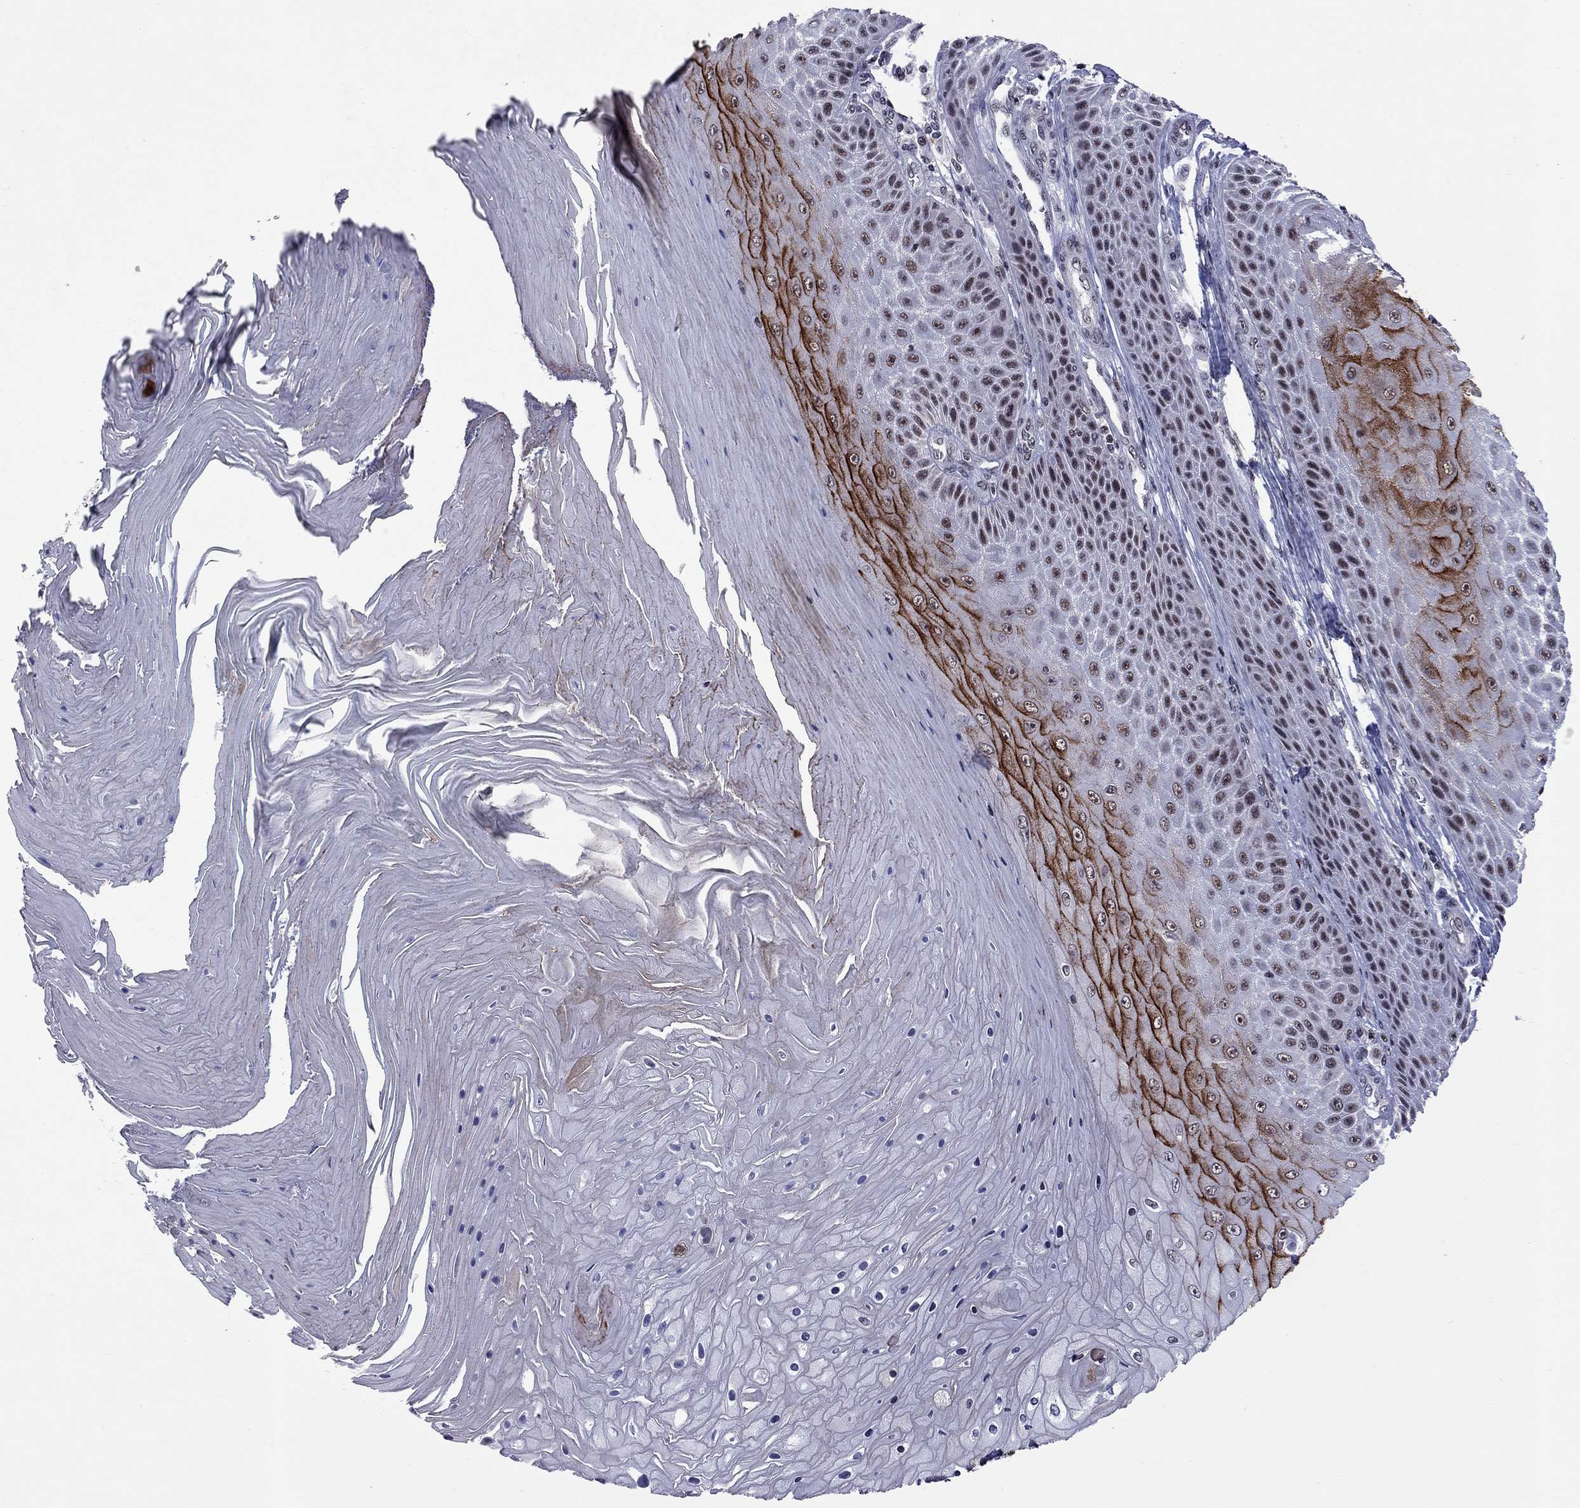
{"staining": {"intensity": "strong", "quantity": "<25%", "location": "cytoplasmic/membranous"}, "tissue": "skin cancer", "cell_type": "Tumor cells", "image_type": "cancer", "snomed": [{"axis": "morphology", "description": "Squamous cell carcinoma, NOS"}, {"axis": "topography", "description": "Skin"}], "caption": "Protein staining of skin cancer (squamous cell carcinoma) tissue displays strong cytoplasmic/membranous staining in about <25% of tumor cells.", "gene": "TAF9", "patient": {"sex": "male", "age": 62}}